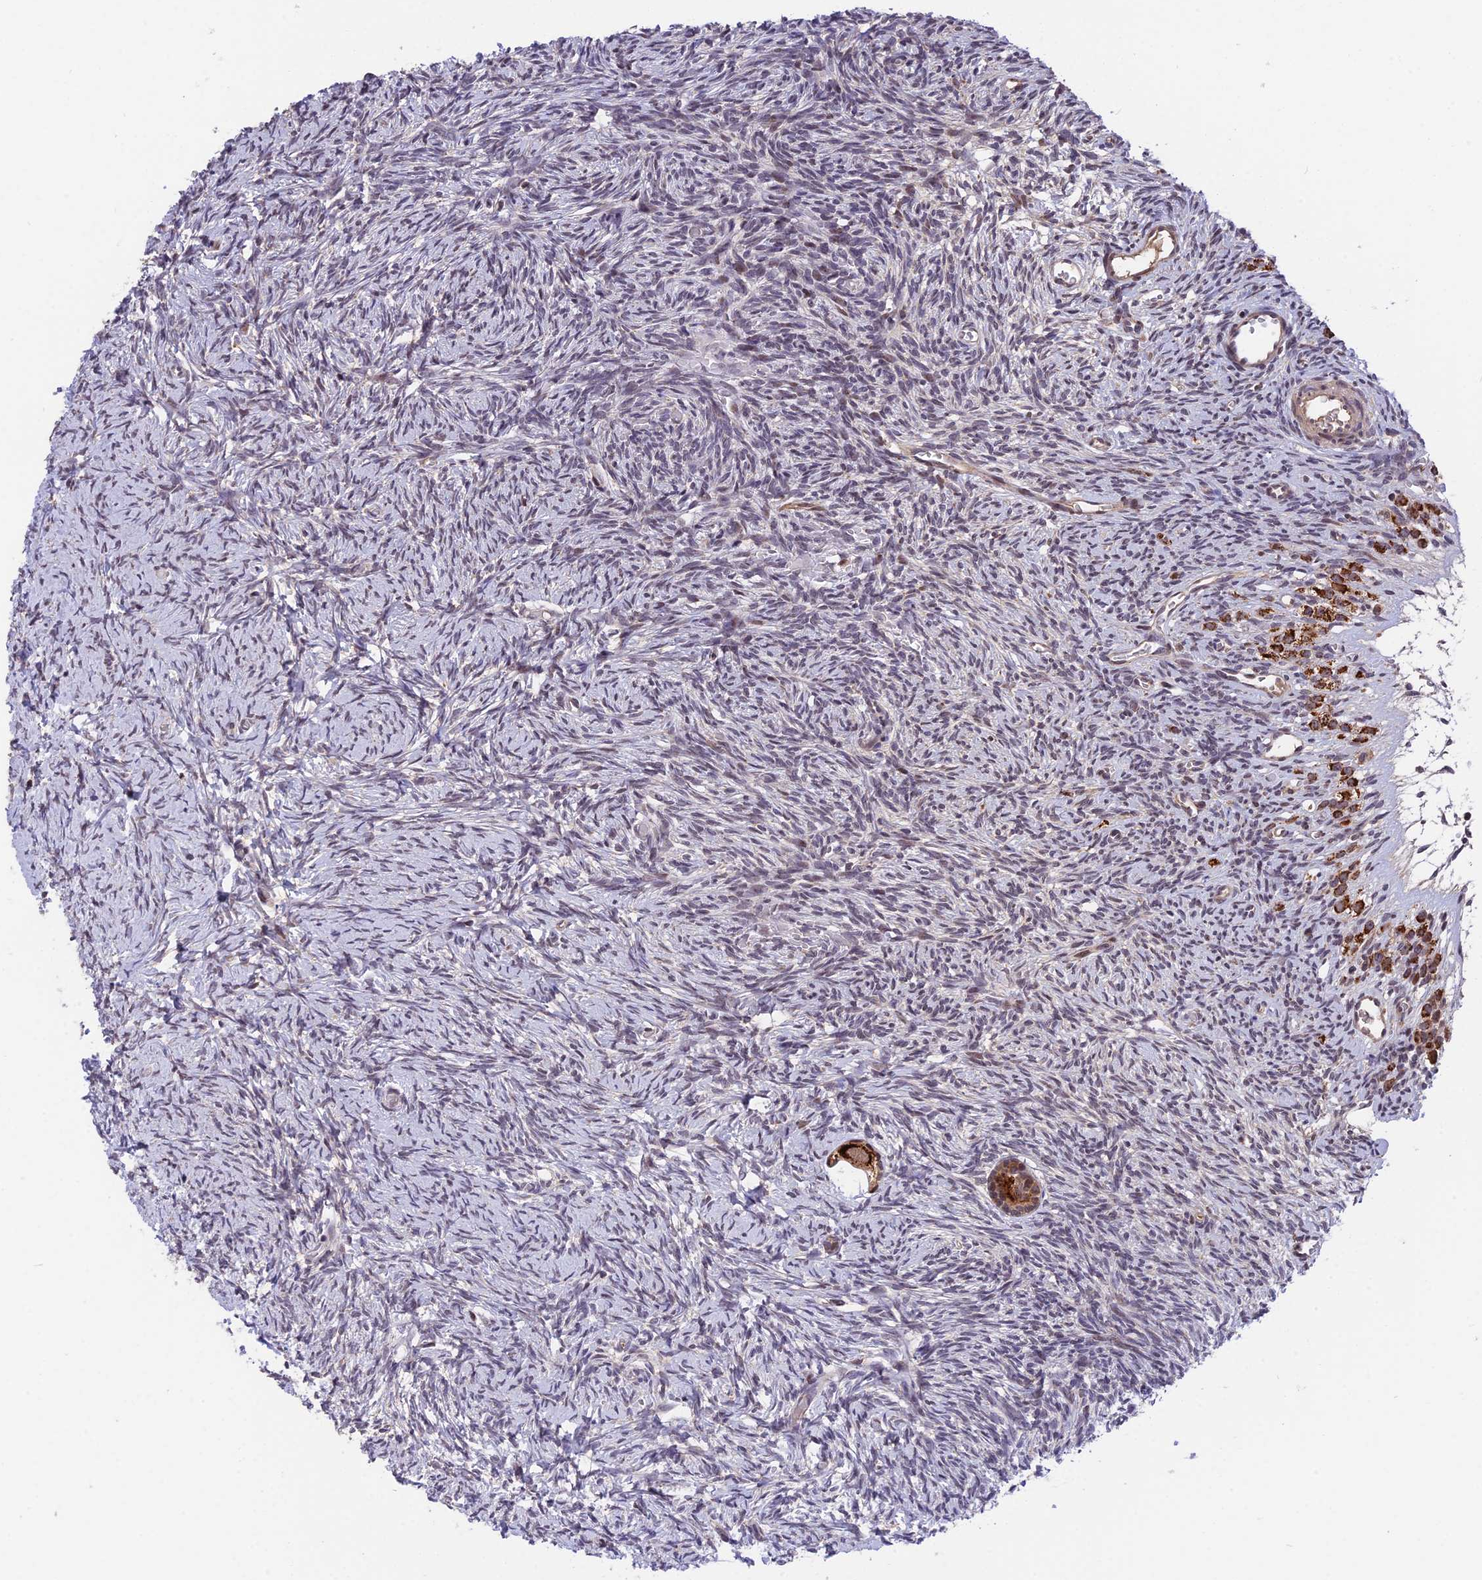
{"staining": {"intensity": "strong", "quantity": ">75%", "location": "cytoplasmic/membranous"}, "tissue": "ovary", "cell_type": "Follicle cells", "image_type": "normal", "snomed": [{"axis": "morphology", "description": "Normal tissue, NOS"}, {"axis": "topography", "description": "Ovary"}], "caption": "Immunohistochemistry of benign human ovary demonstrates high levels of strong cytoplasmic/membranous expression in about >75% of follicle cells. The staining was performed using DAB to visualize the protein expression in brown, while the nuclei were stained in blue with hematoxylin (Magnification: 20x).", "gene": "RERGL", "patient": {"sex": "female", "age": 39}}